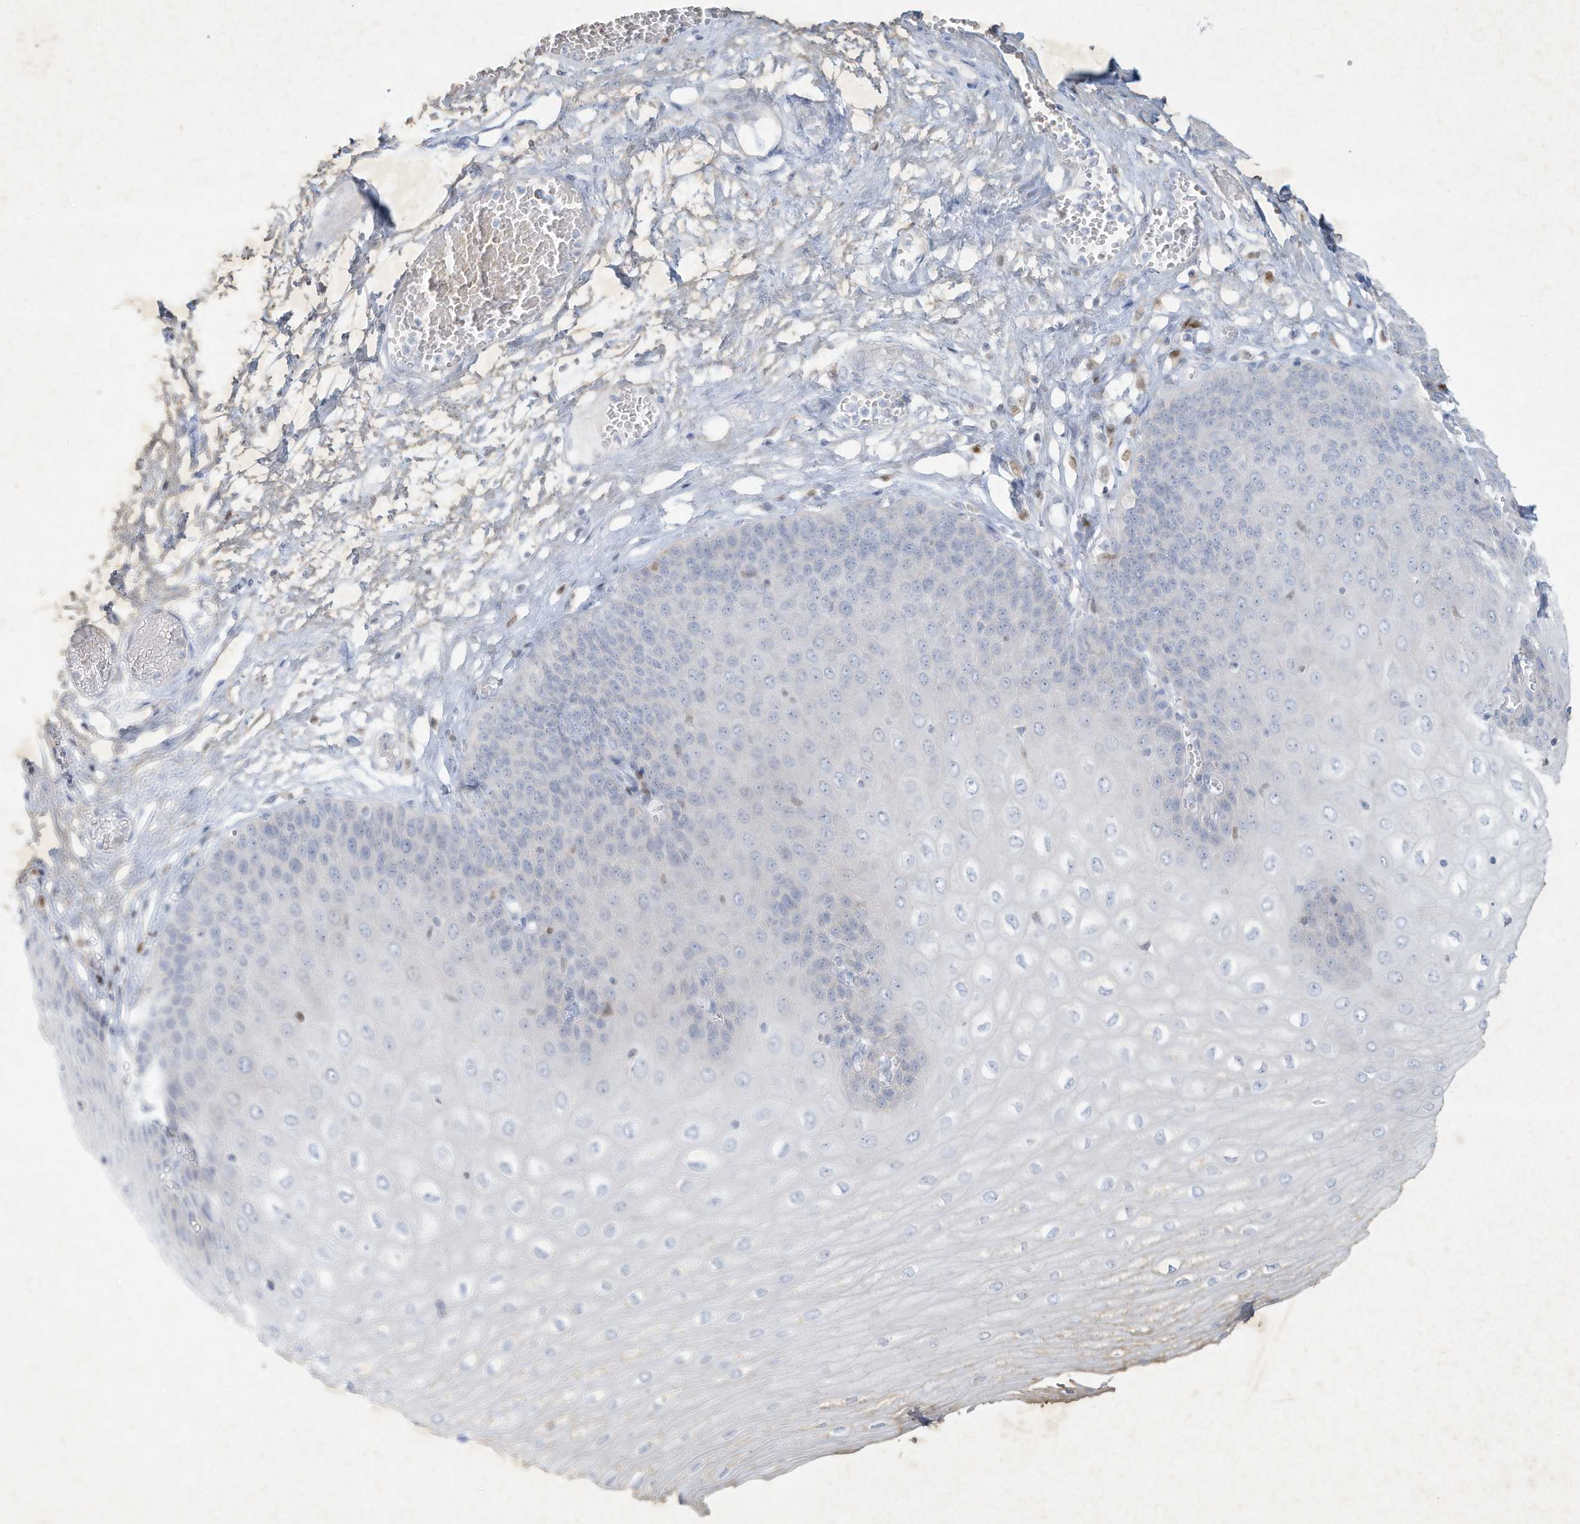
{"staining": {"intensity": "moderate", "quantity": "<25%", "location": "cytoplasmic/membranous,nuclear"}, "tissue": "esophagus", "cell_type": "Squamous epithelial cells", "image_type": "normal", "snomed": [{"axis": "morphology", "description": "Normal tissue, NOS"}, {"axis": "topography", "description": "Esophagus"}], "caption": "This image displays IHC staining of benign human esophagus, with low moderate cytoplasmic/membranous,nuclear expression in approximately <25% of squamous epithelial cells.", "gene": "TUBE1", "patient": {"sex": "male", "age": 60}}